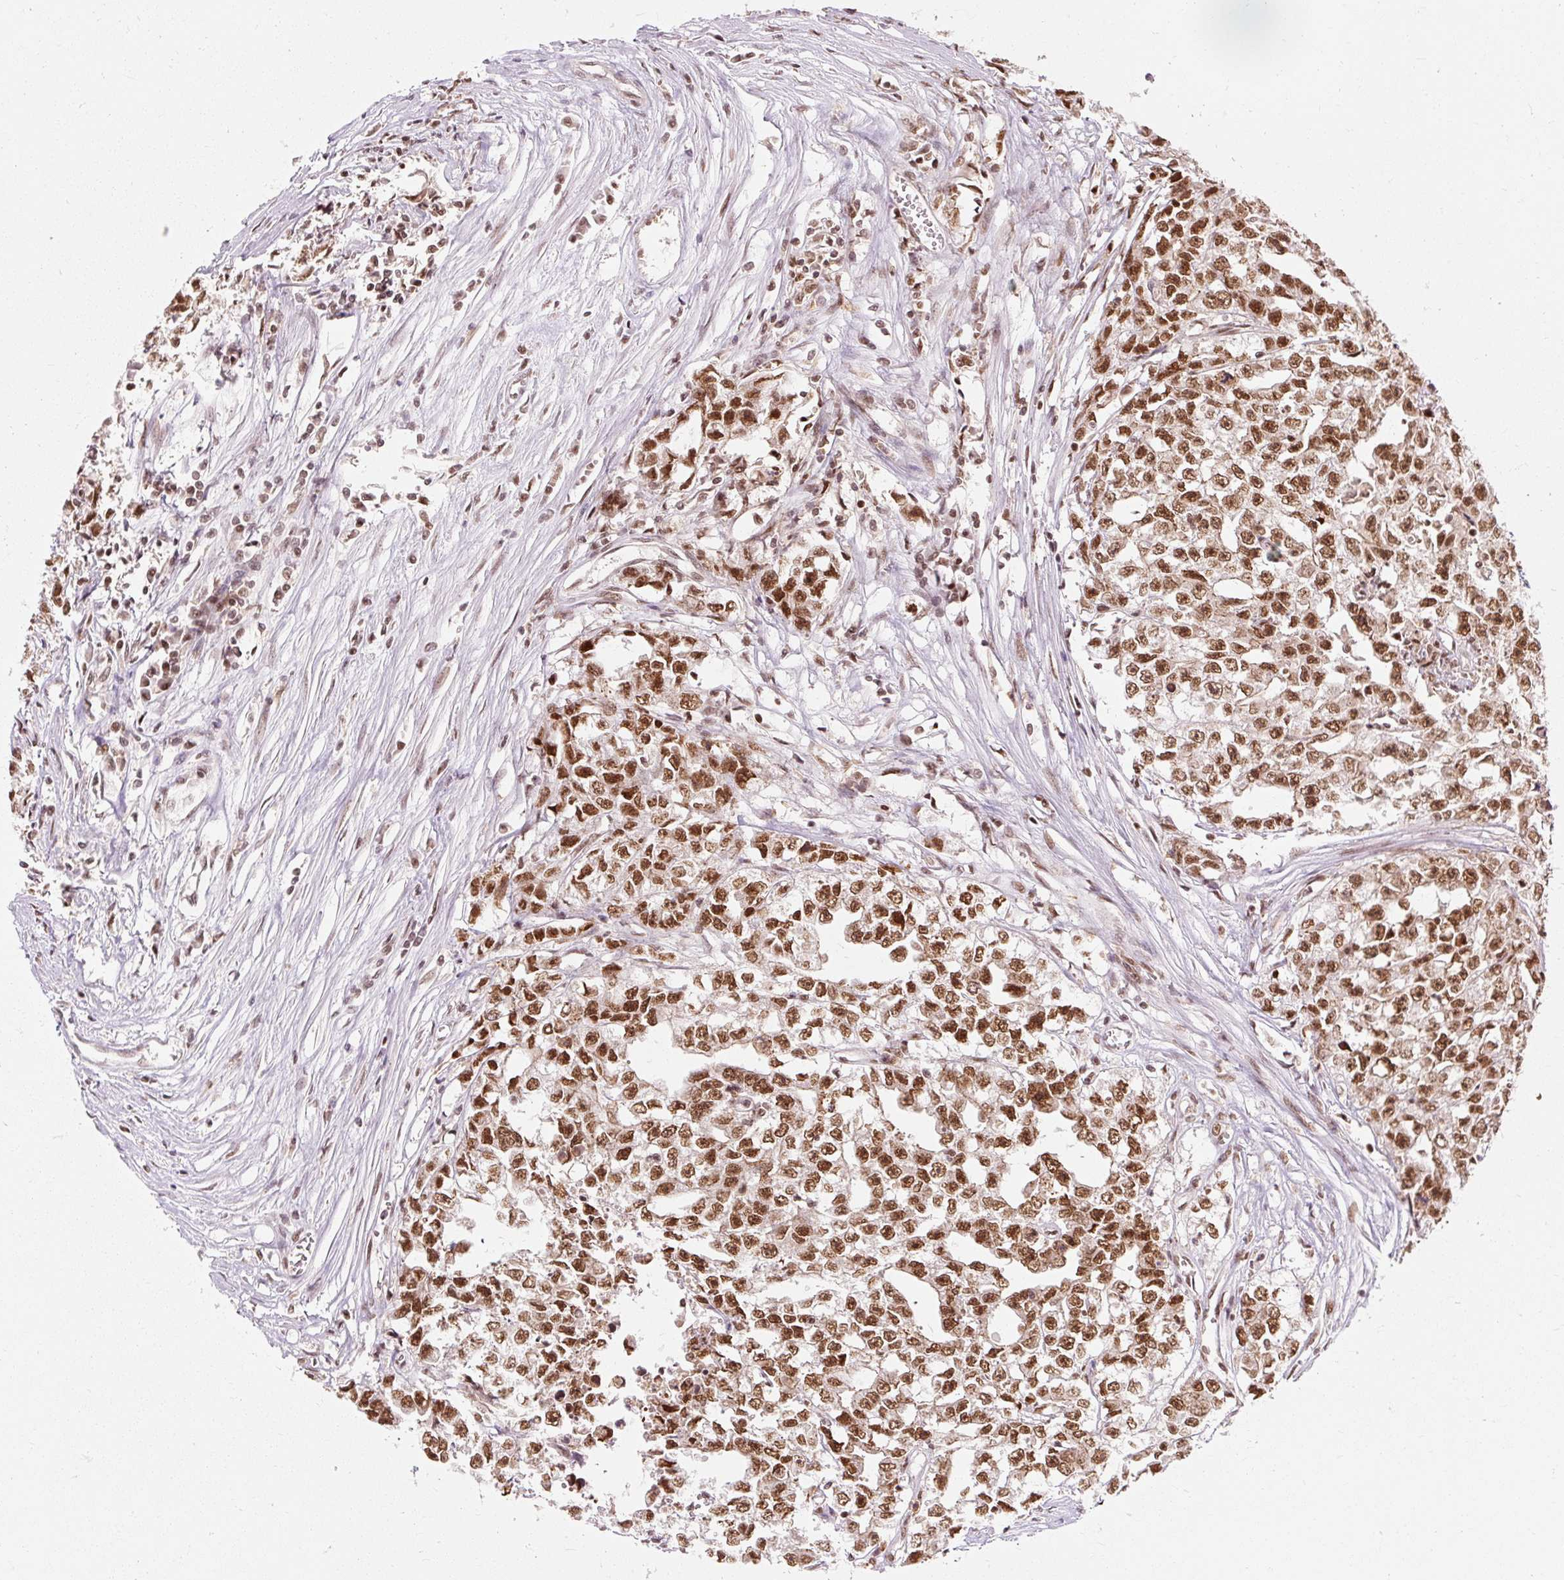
{"staining": {"intensity": "strong", "quantity": ">75%", "location": "nuclear"}, "tissue": "testis cancer", "cell_type": "Tumor cells", "image_type": "cancer", "snomed": [{"axis": "morphology", "description": "Seminoma, NOS"}, {"axis": "morphology", "description": "Carcinoma, Embryonal, NOS"}, {"axis": "topography", "description": "Testis"}], "caption": "IHC staining of testis embryonal carcinoma, which displays high levels of strong nuclear staining in approximately >75% of tumor cells indicating strong nuclear protein expression. The staining was performed using DAB (3,3'-diaminobenzidine) (brown) for protein detection and nuclei were counterstained in hematoxylin (blue).", "gene": "CSTF1", "patient": {"sex": "male", "age": 43}}